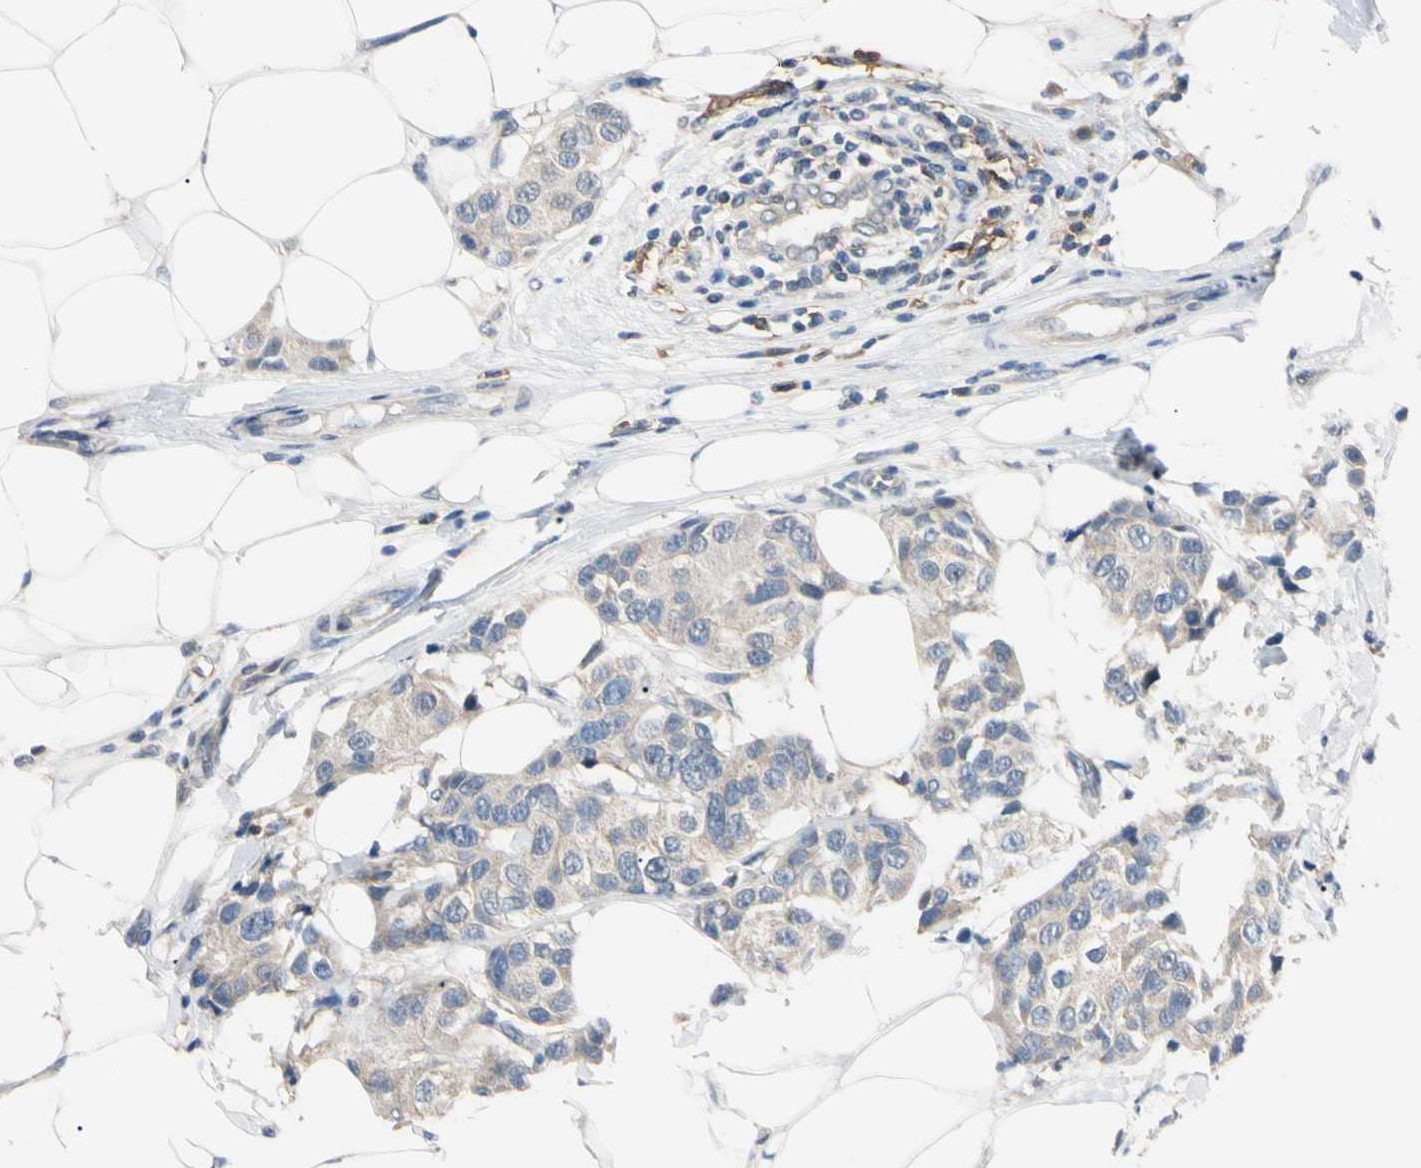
{"staining": {"intensity": "weak", "quantity": "25%-75%", "location": "cytoplasmic/membranous"}, "tissue": "breast cancer", "cell_type": "Tumor cells", "image_type": "cancer", "snomed": [{"axis": "morphology", "description": "Normal tissue, NOS"}, {"axis": "morphology", "description": "Duct carcinoma"}, {"axis": "topography", "description": "Breast"}], "caption": "An immunohistochemistry histopathology image of neoplastic tissue is shown. Protein staining in brown shows weak cytoplasmic/membranous positivity in breast invasive ductal carcinoma within tumor cells. Nuclei are stained in blue.", "gene": "PNKD", "patient": {"sex": "female", "age": 39}}